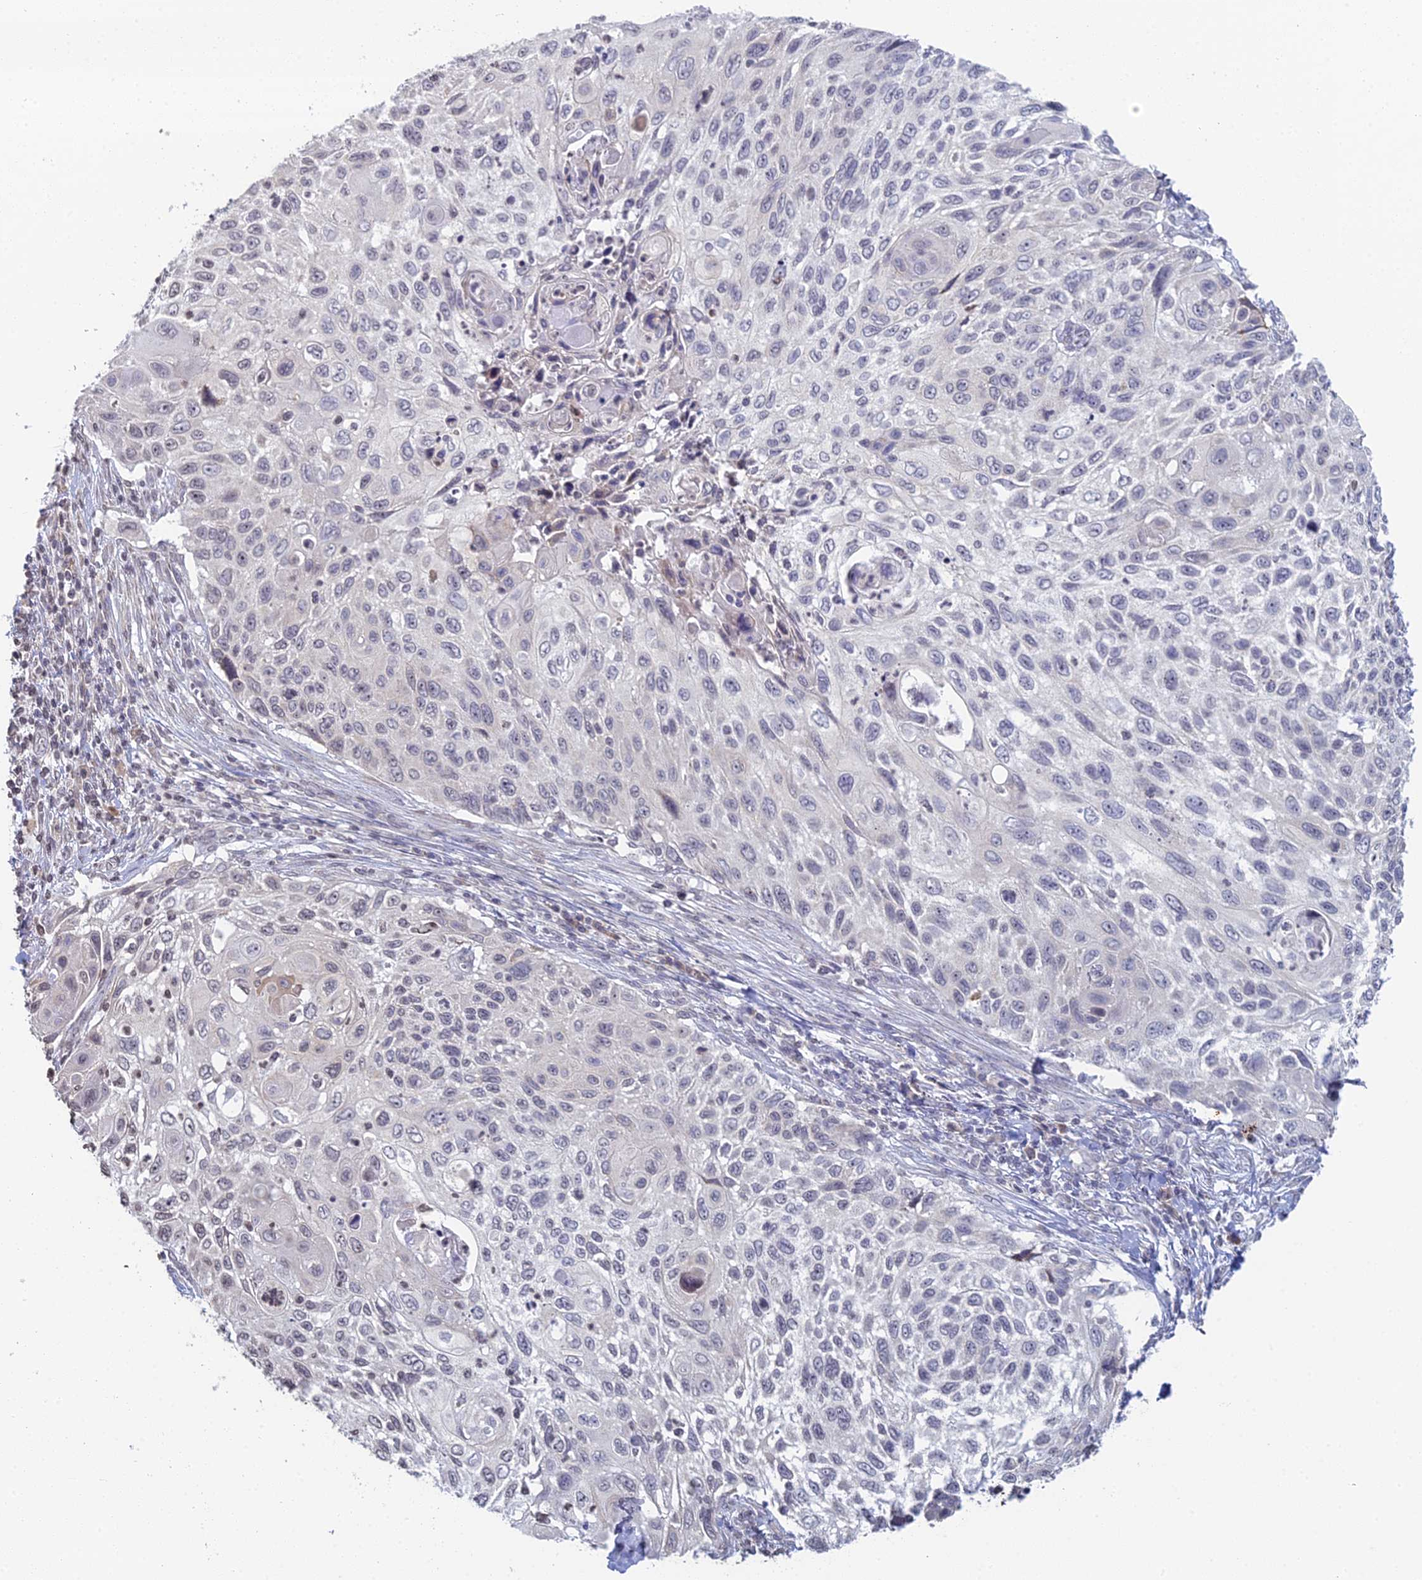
{"staining": {"intensity": "negative", "quantity": "none", "location": "none"}, "tissue": "cervical cancer", "cell_type": "Tumor cells", "image_type": "cancer", "snomed": [{"axis": "morphology", "description": "Squamous cell carcinoma, NOS"}, {"axis": "topography", "description": "Cervix"}], "caption": "Immunohistochemistry photomicrograph of neoplastic tissue: human cervical cancer (squamous cell carcinoma) stained with DAB reveals no significant protein positivity in tumor cells.", "gene": "PRR22", "patient": {"sex": "female", "age": 70}}